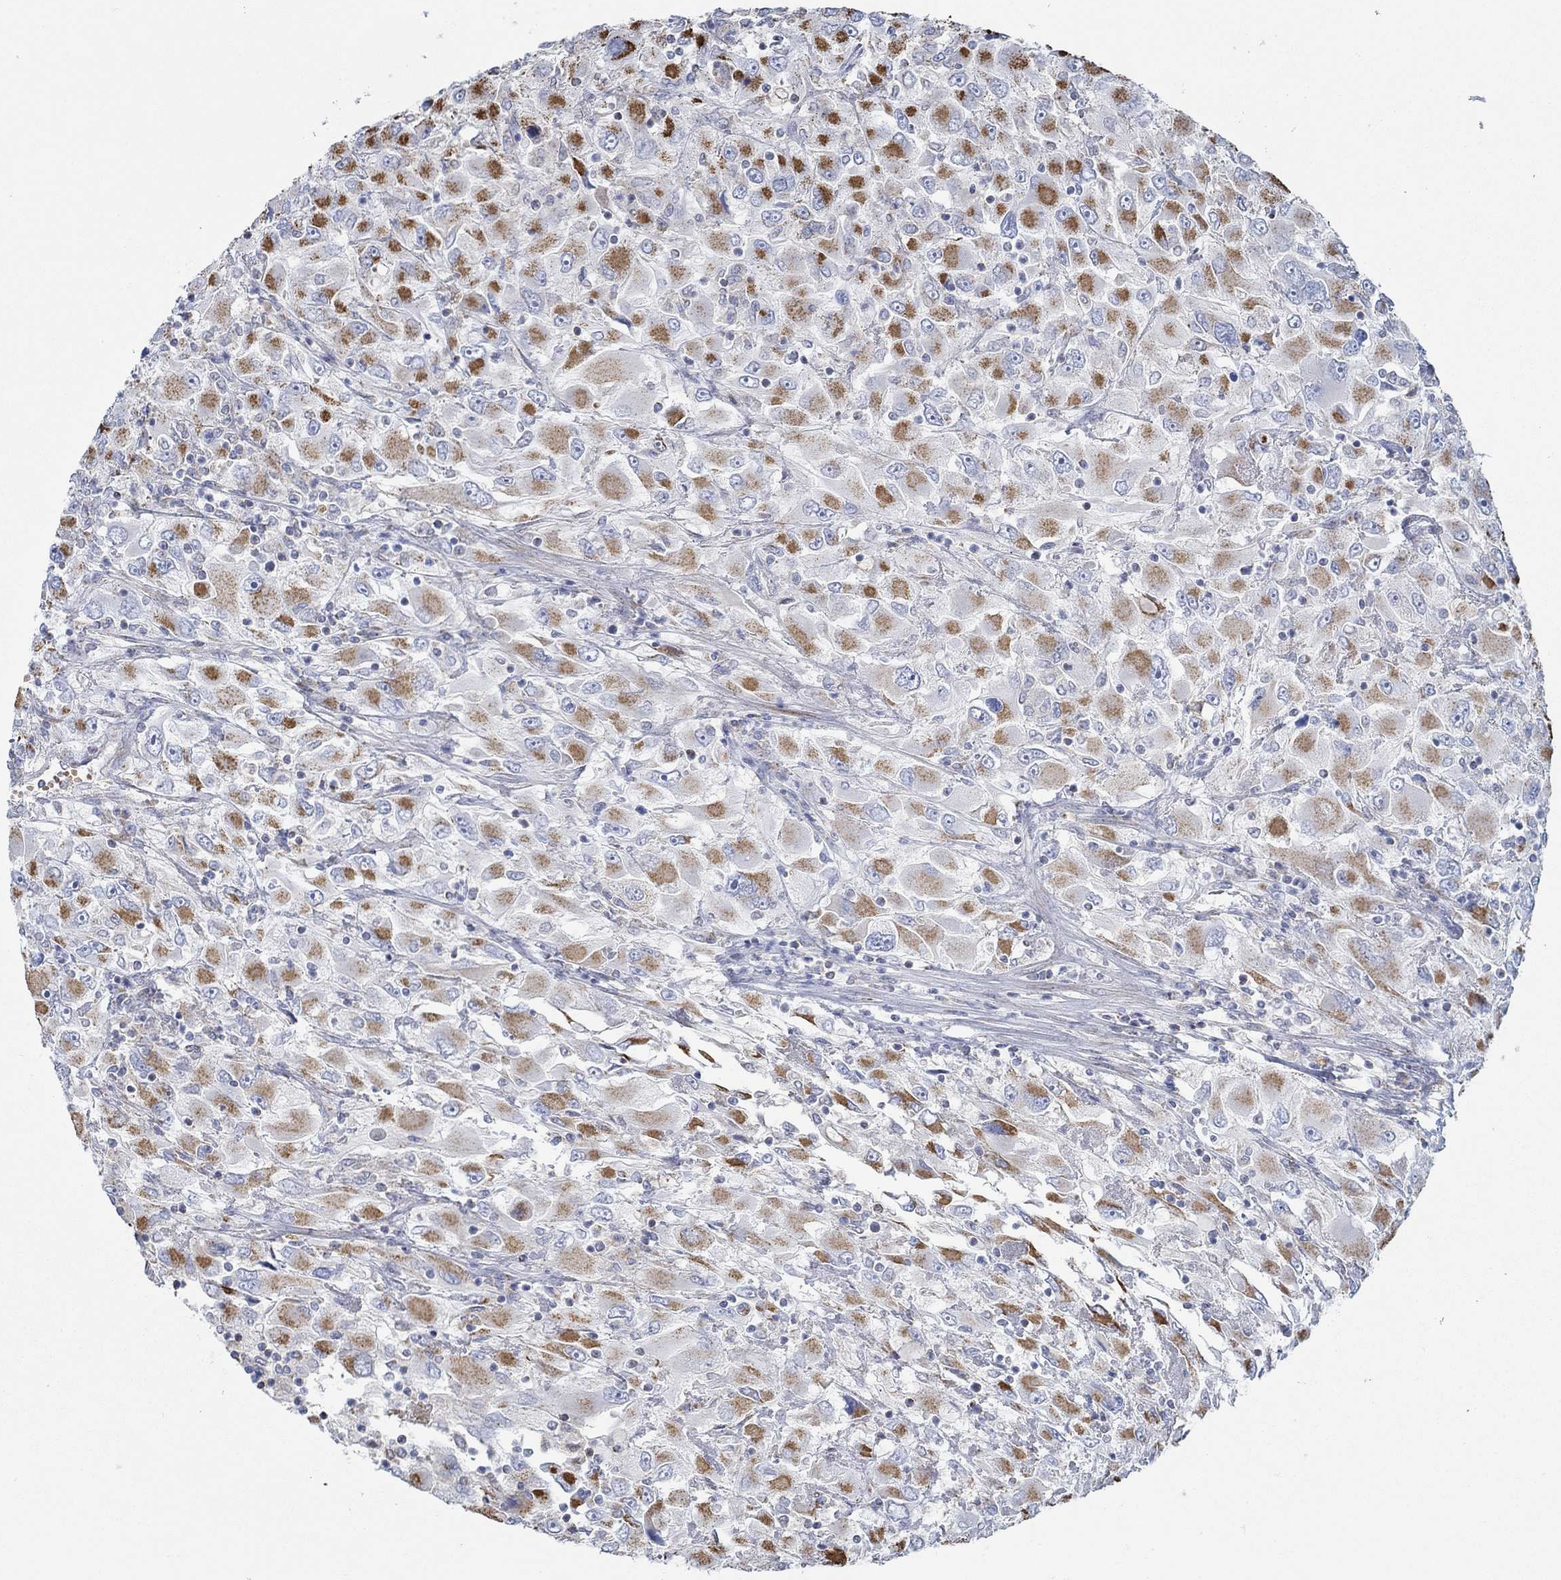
{"staining": {"intensity": "strong", "quantity": "25%-75%", "location": "cytoplasmic/membranous"}, "tissue": "renal cancer", "cell_type": "Tumor cells", "image_type": "cancer", "snomed": [{"axis": "morphology", "description": "Adenocarcinoma, NOS"}, {"axis": "topography", "description": "Kidney"}], "caption": "Tumor cells show strong cytoplasmic/membranous staining in about 25%-75% of cells in renal adenocarcinoma. Using DAB (brown) and hematoxylin (blue) stains, captured at high magnification using brightfield microscopy.", "gene": "GLOD5", "patient": {"sex": "female", "age": 52}}